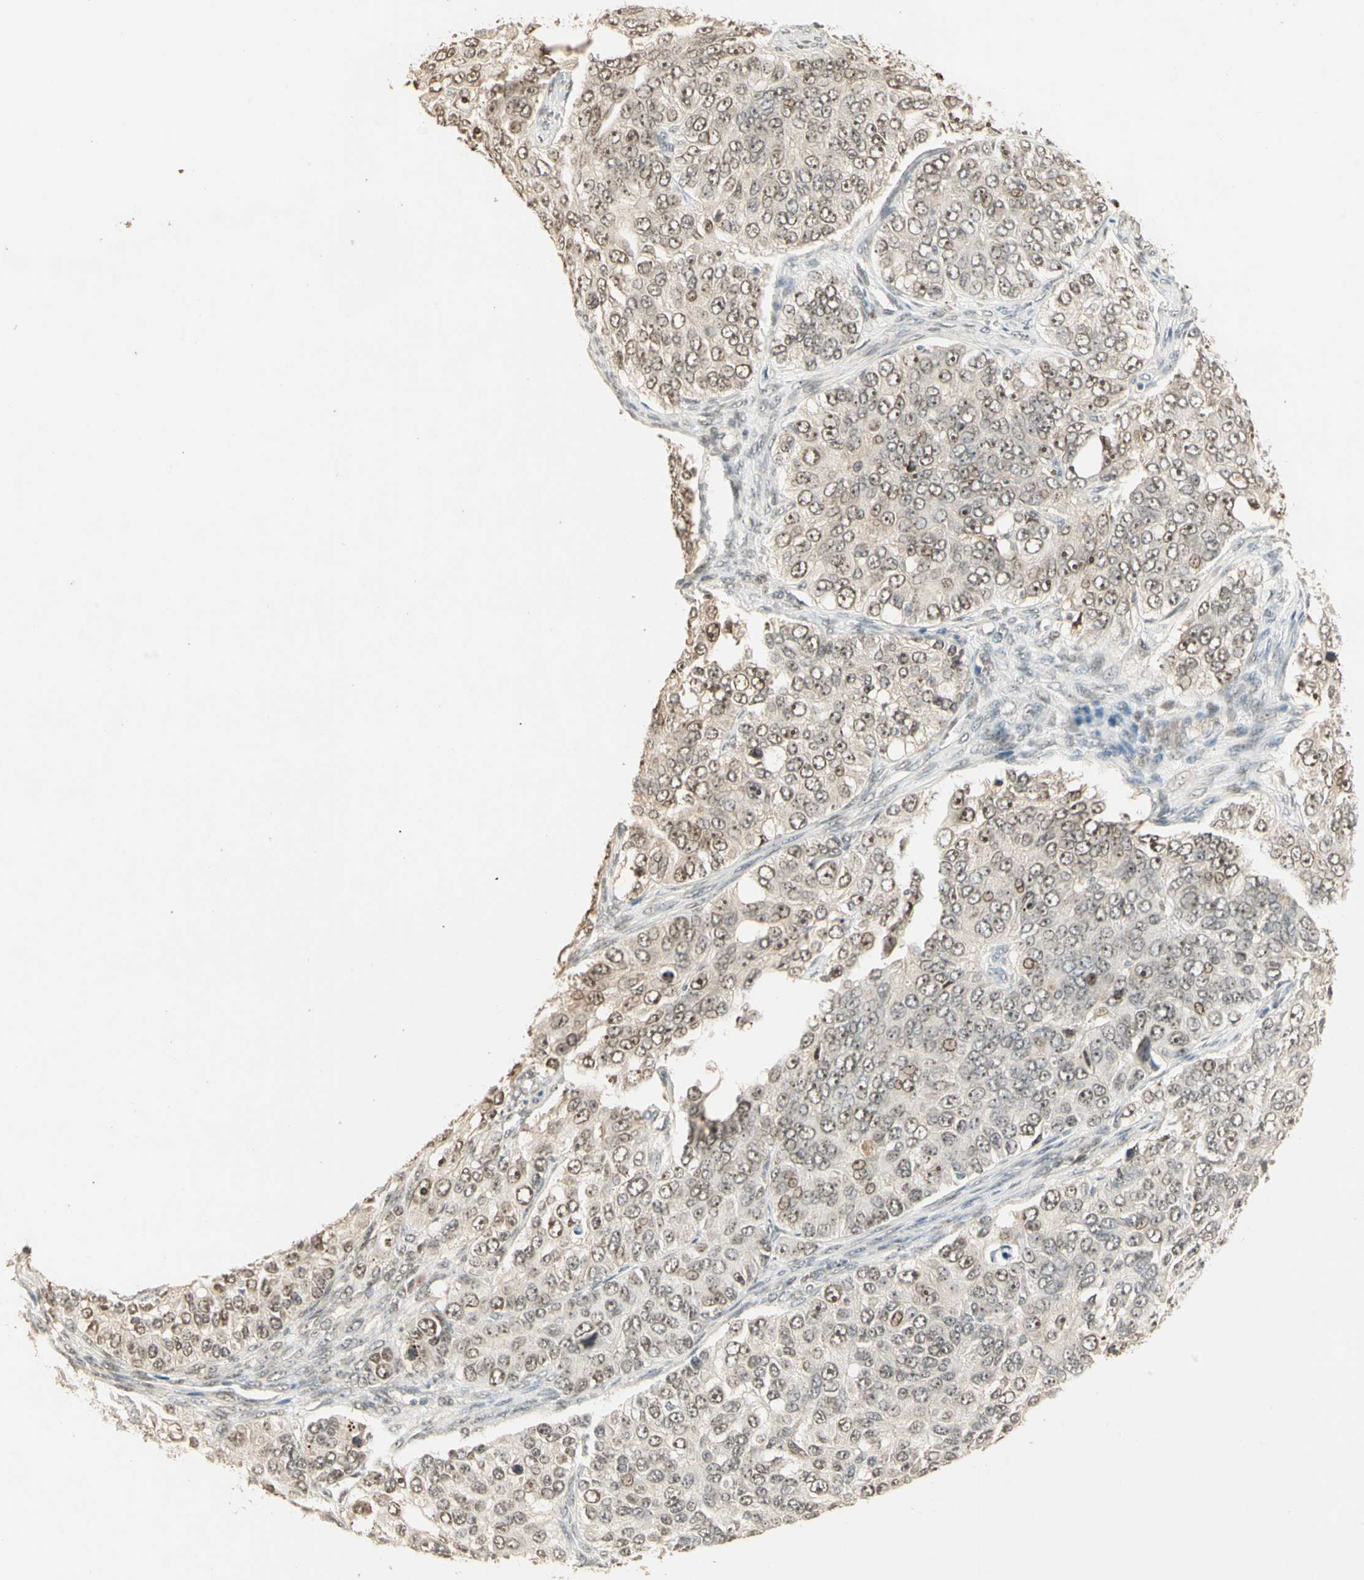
{"staining": {"intensity": "moderate", "quantity": ">75%", "location": "cytoplasmic/membranous,nuclear"}, "tissue": "ovarian cancer", "cell_type": "Tumor cells", "image_type": "cancer", "snomed": [{"axis": "morphology", "description": "Carcinoma, endometroid"}, {"axis": "topography", "description": "Ovary"}], "caption": "Endometroid carcinoma (ovarian) stained with a protein marker reveals moderate staining in tumor cells.", "gene": "ETV4", "patient": {"sex": "female", "age": 51}}